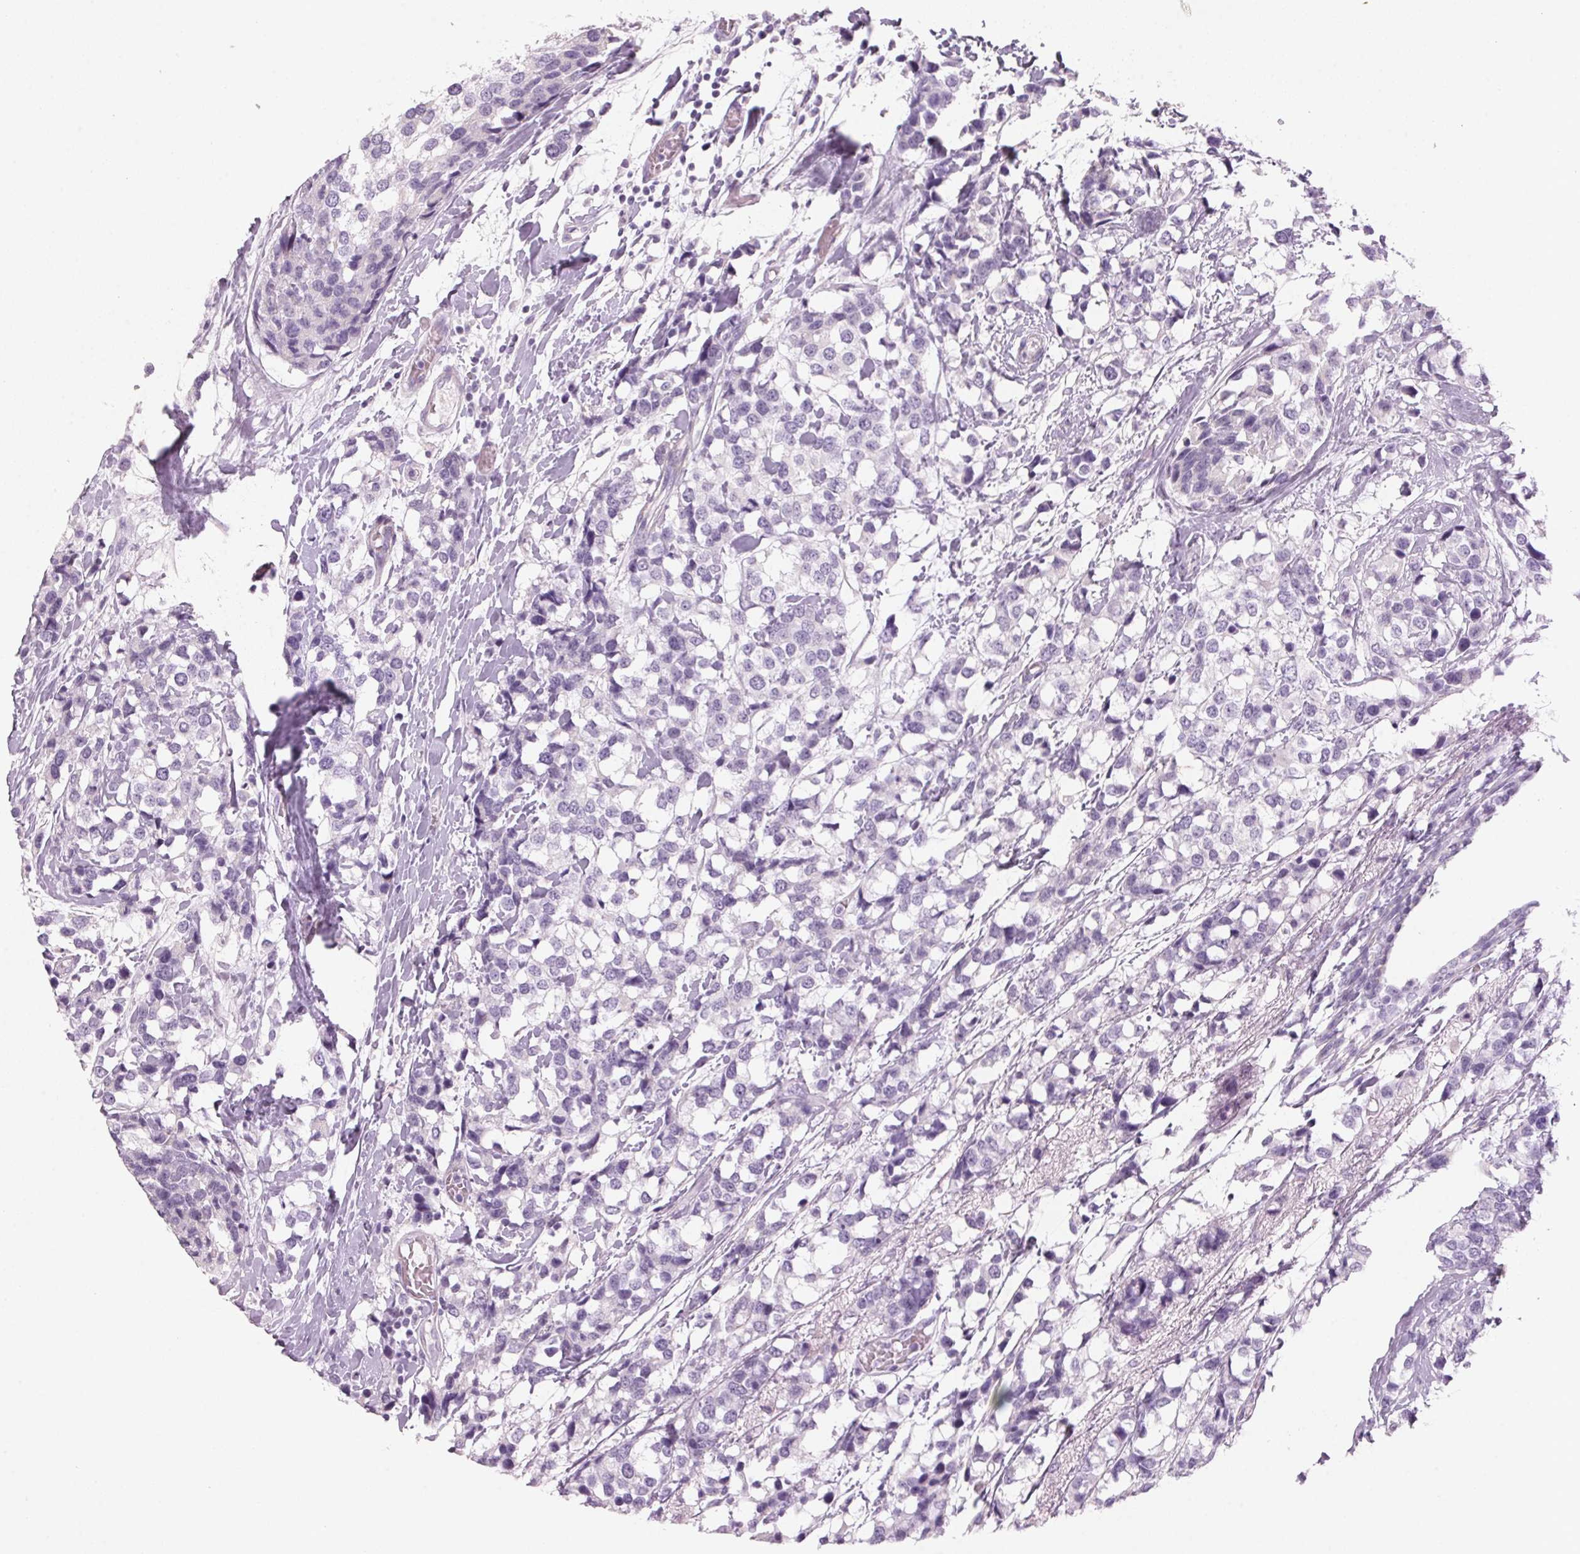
{"staining": {"intensity": "negative", "quantity": "none", "location": "none"}, "tissue": "breast cancer", "cell_type": "Tumor cells", "image_type": "cancer", "snomed": [{"axis": "morphology", "description": "Lobular carcinoma"}, {"axis": "topography", "description": "Breast"}], "caption": "IHC of breast cancer (lobular carcinoma) shows no positivity in tumor cells. (IHC, brightfield microscopy, high magnification).", "gene": "ADAM20", "patient": {"sex": "female", "age": 59}}